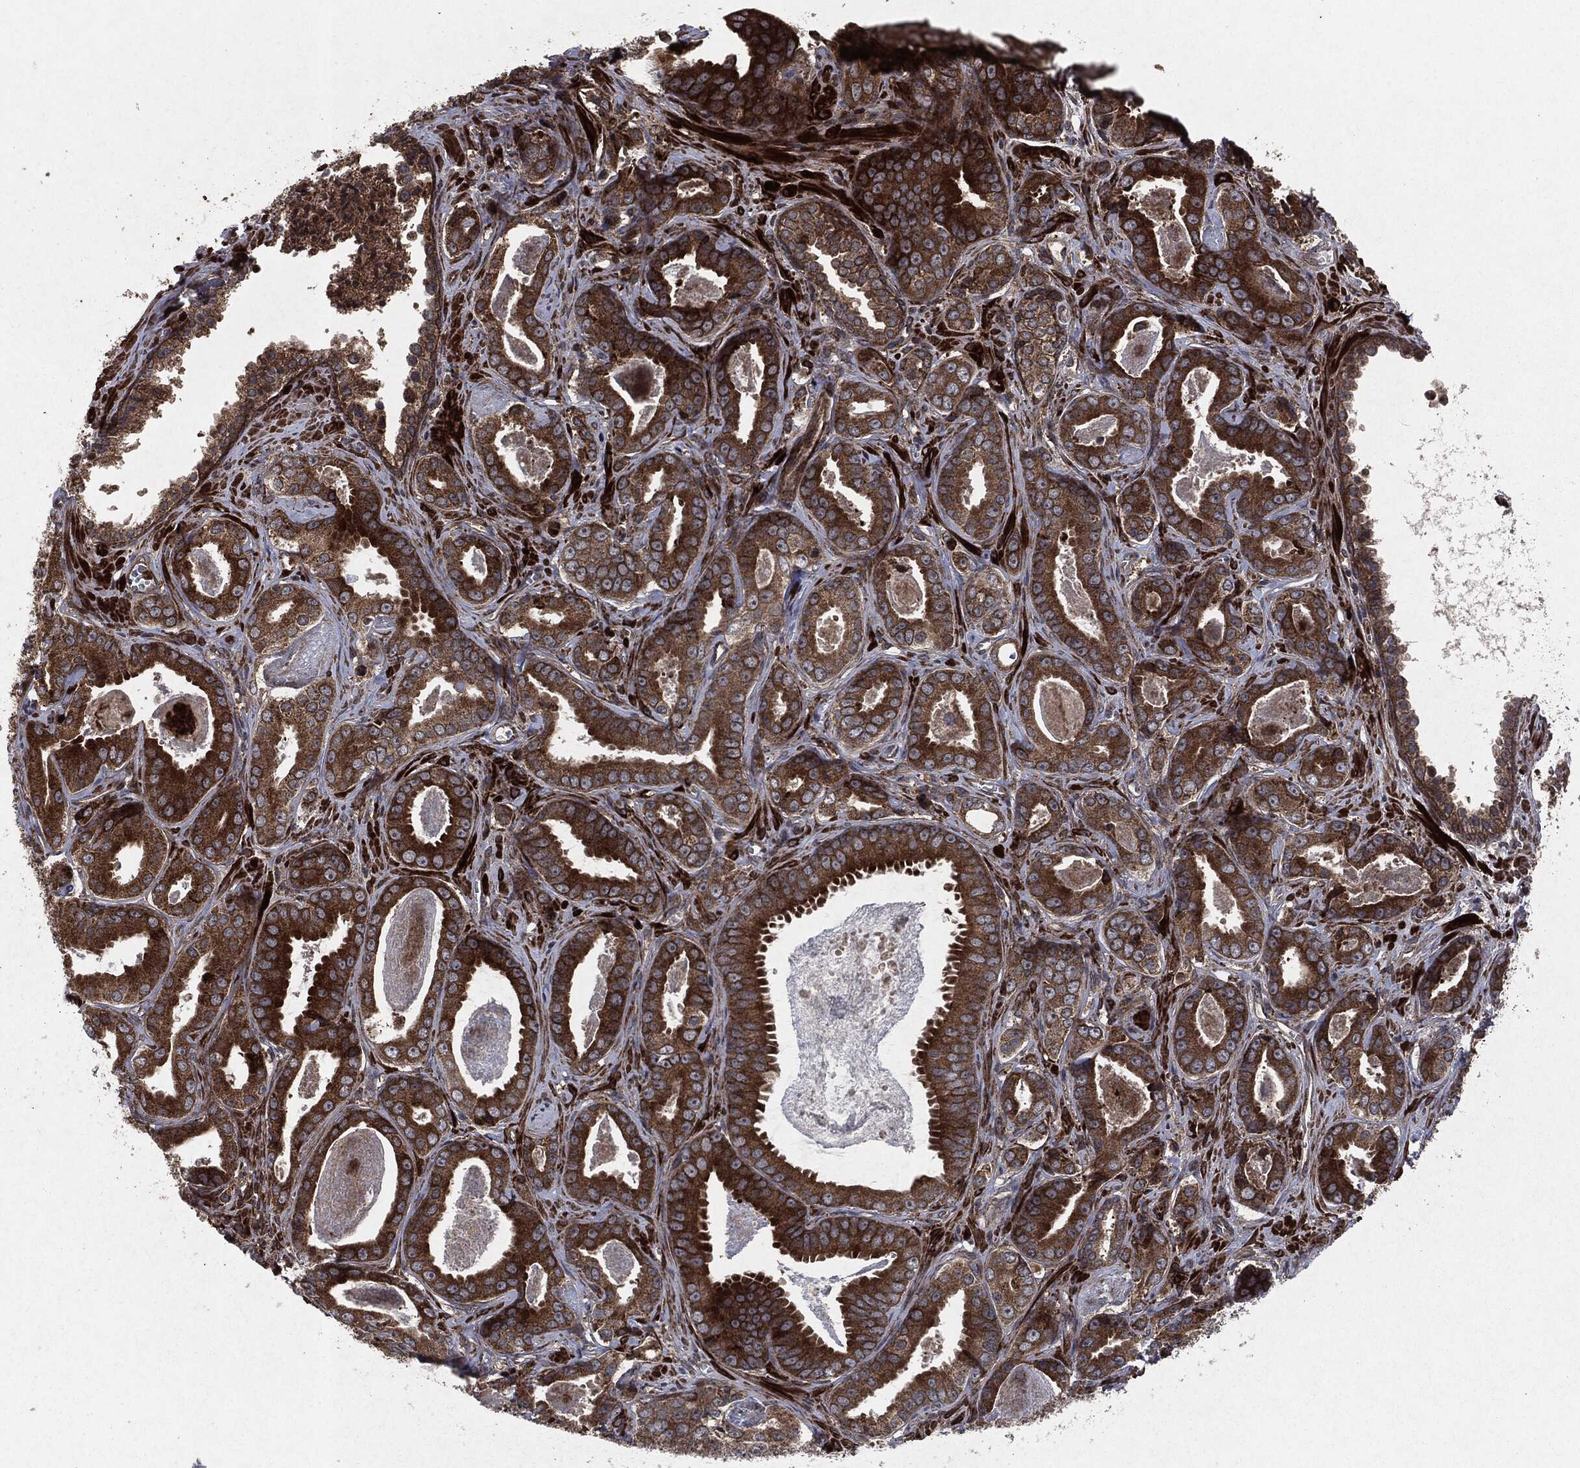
{"staining": {"intensity": "strong", "quantity": "25%-75%", "location": "cytoplasmic/membranous"}, "tissue": "prostate cancer", "cell_type": "Tumor cells", "image_type": "cancer", "snomed": [{"axis": "morphology", "description": "Adenocarcinoma, NOS"}, {"axis": "topography", "description": "Prostate"}], "caption": "Protein expression analysis of human prostate cancer (adenocarcinoma) reveals strong cytoplasmic/membranous positivity in approximately 25%-75% of tumor cells. (DAB IHC with brightfield microscopy, high magnification).", "gene": "RAF1", "patient": {"sex": "male", "age": 61}}